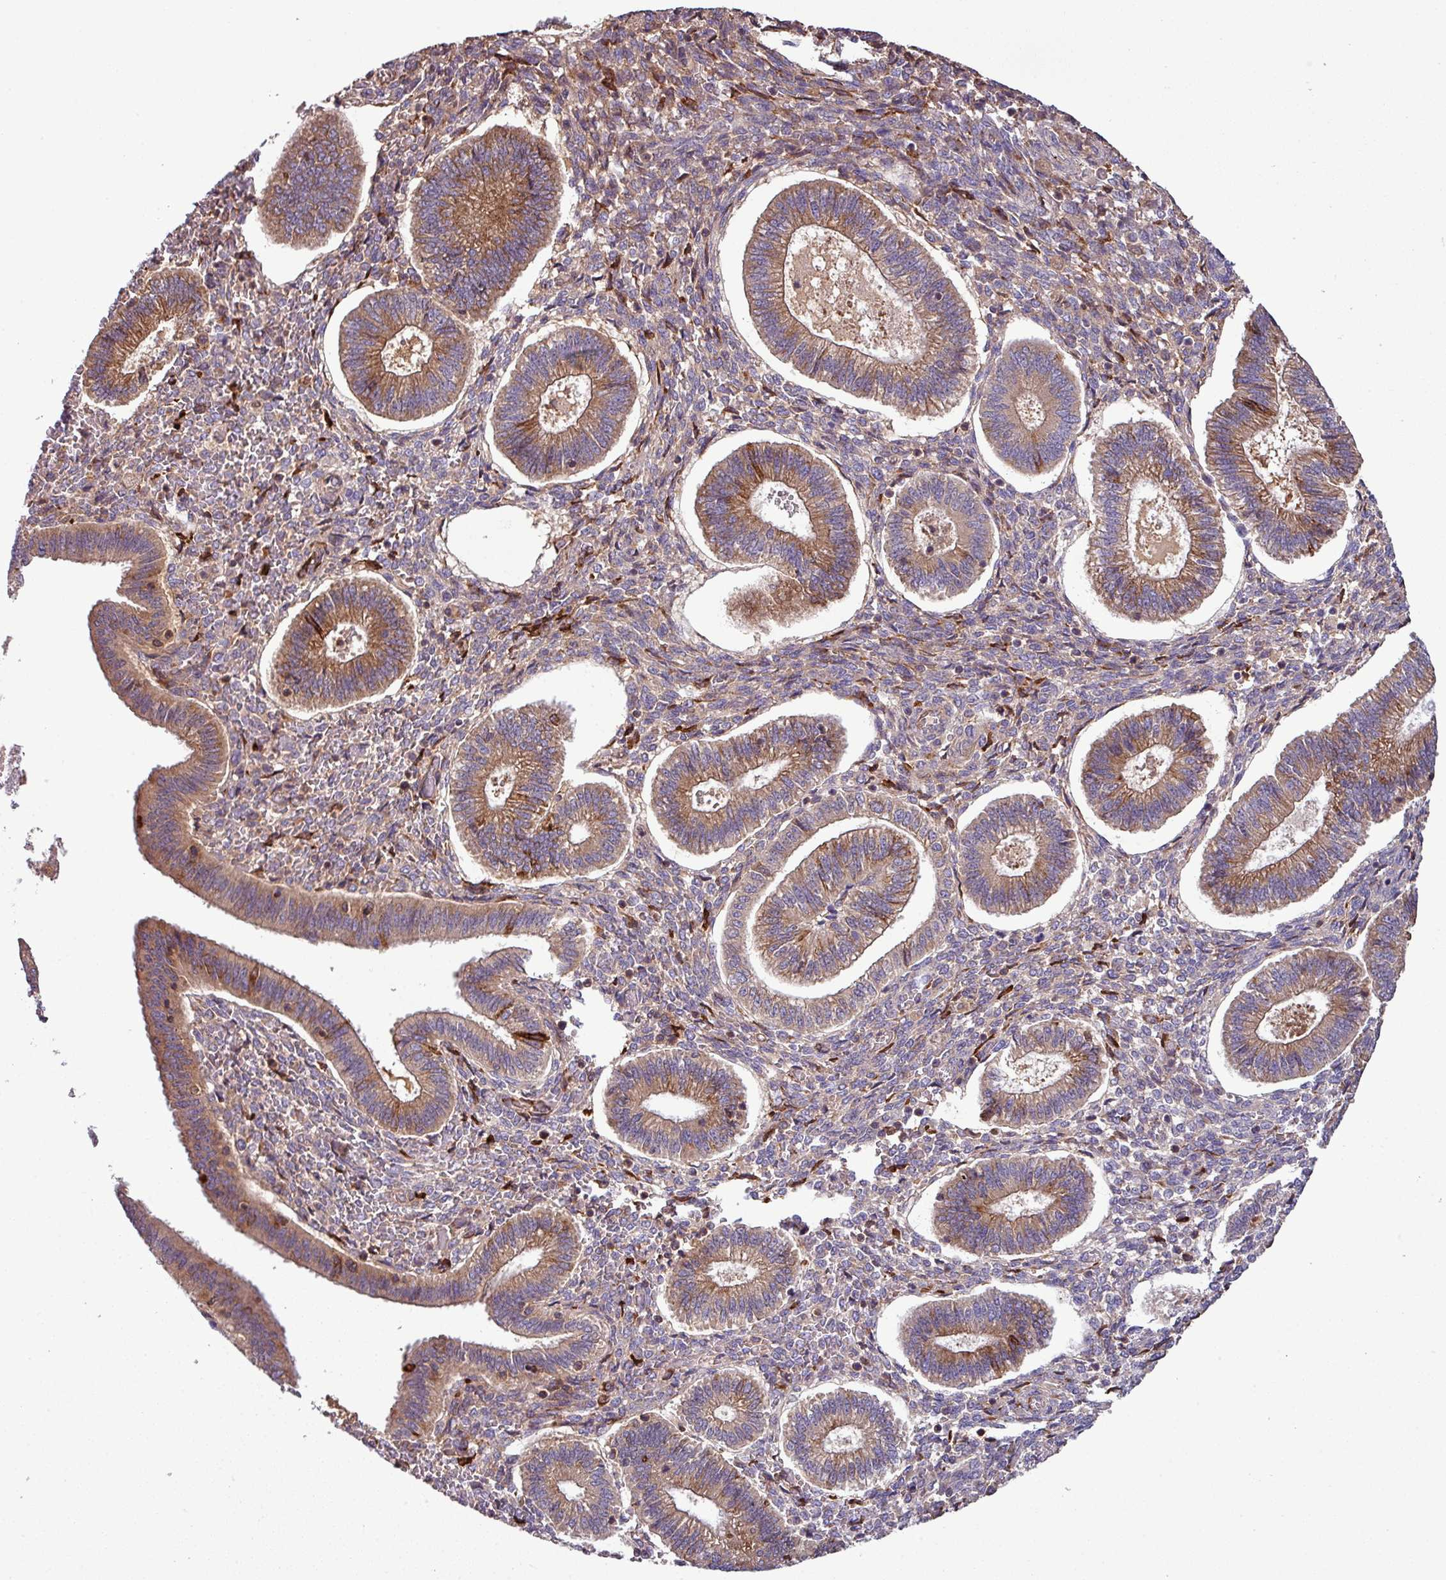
{"staining": {"intensity": "weak", "quantity": "25%-75%", "location": "cytoplasmic/membranous"}, "tissue": "endometrium", "cell_type": "Cells in endometrial stroma", "image_type": "normal", "snomed": [{"axis": "morphology", "description": "Normal tissue, NOS"}, {"axis": "topography", "description": "Endometrium"}], "caption": "Brown immunohistochemical staining in unremarkable human endometrium displays weak cytoplasmic/membranous positivity in approximately 25%-75% of cells in endometrial stroma. Using DAB (brown) and hematoxylin (blue) stains, captured at high magnification using brightfield microscopy.", "gene": "LRRC74B", "patient": {"sex": "female", "age": 25}}